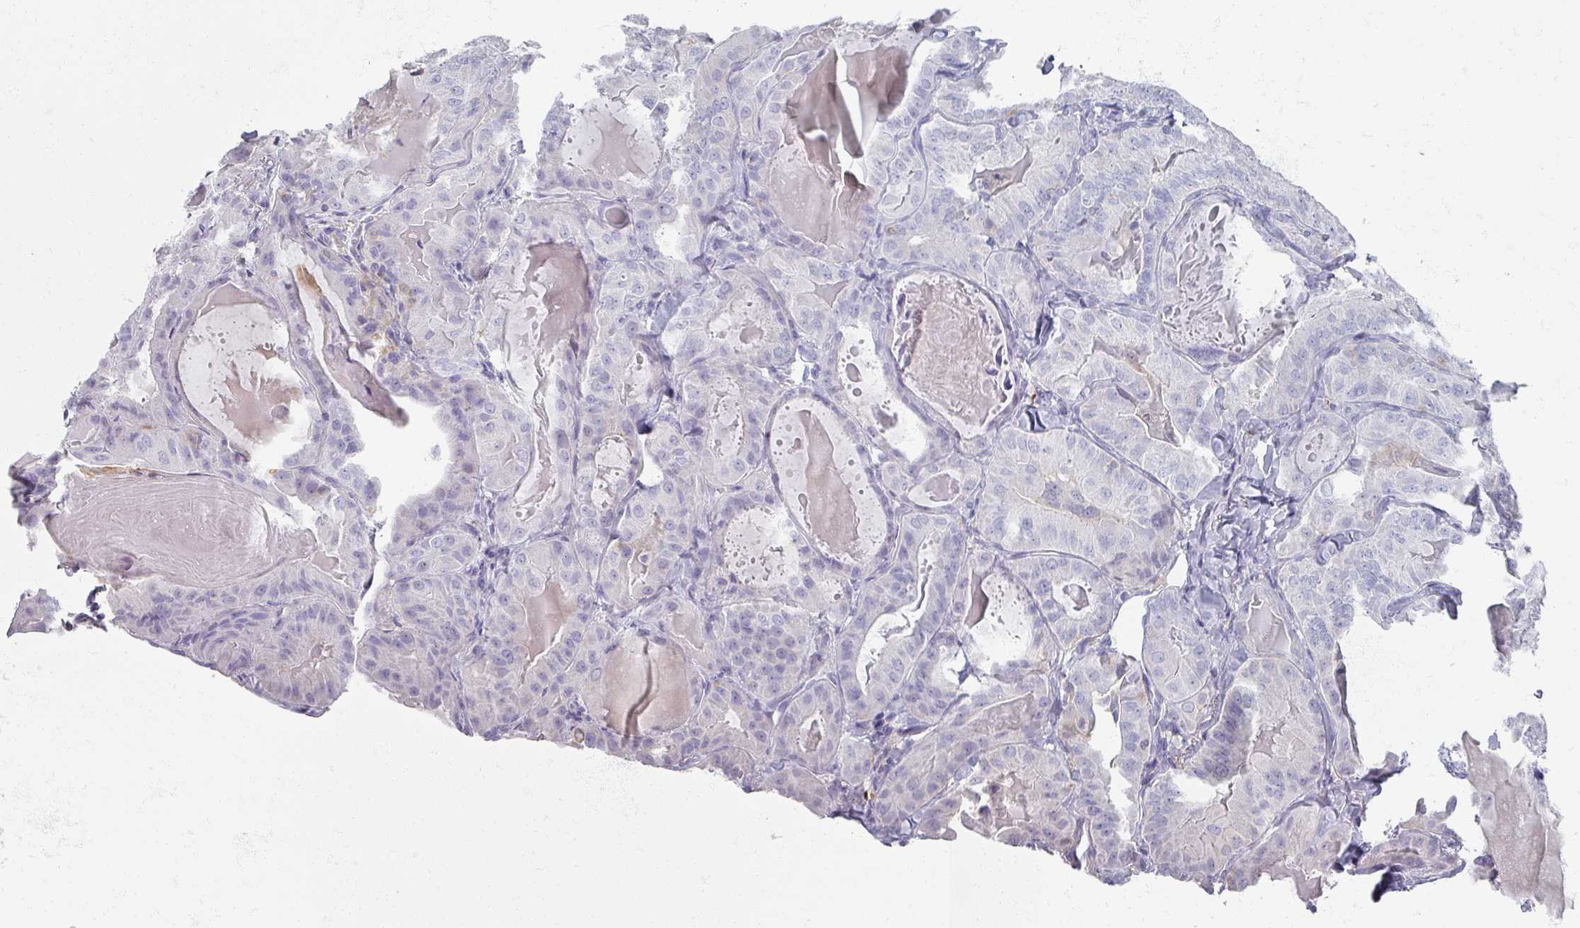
{"staining": {"intensity": "negative", "quantity": "none", "location": "none"}, "tissue": "thyroid cancer", "cell_type": "Tumor cells", "image_type": "cancer", "snomed": [{"axis": "morphology", "description": "Papillary adenocarcinoma, NOS"}, {"axis": "topography", "description": "Thyroid gland"}], "caption": "The histopathology image shows no significant staining in tumor cells of thyroid cancer (papillary adenocarcinoma). (DAB immunohistochemistry, high magnification).", "gene": "OMG", "patient": {"sex": "female", "age": 68}}